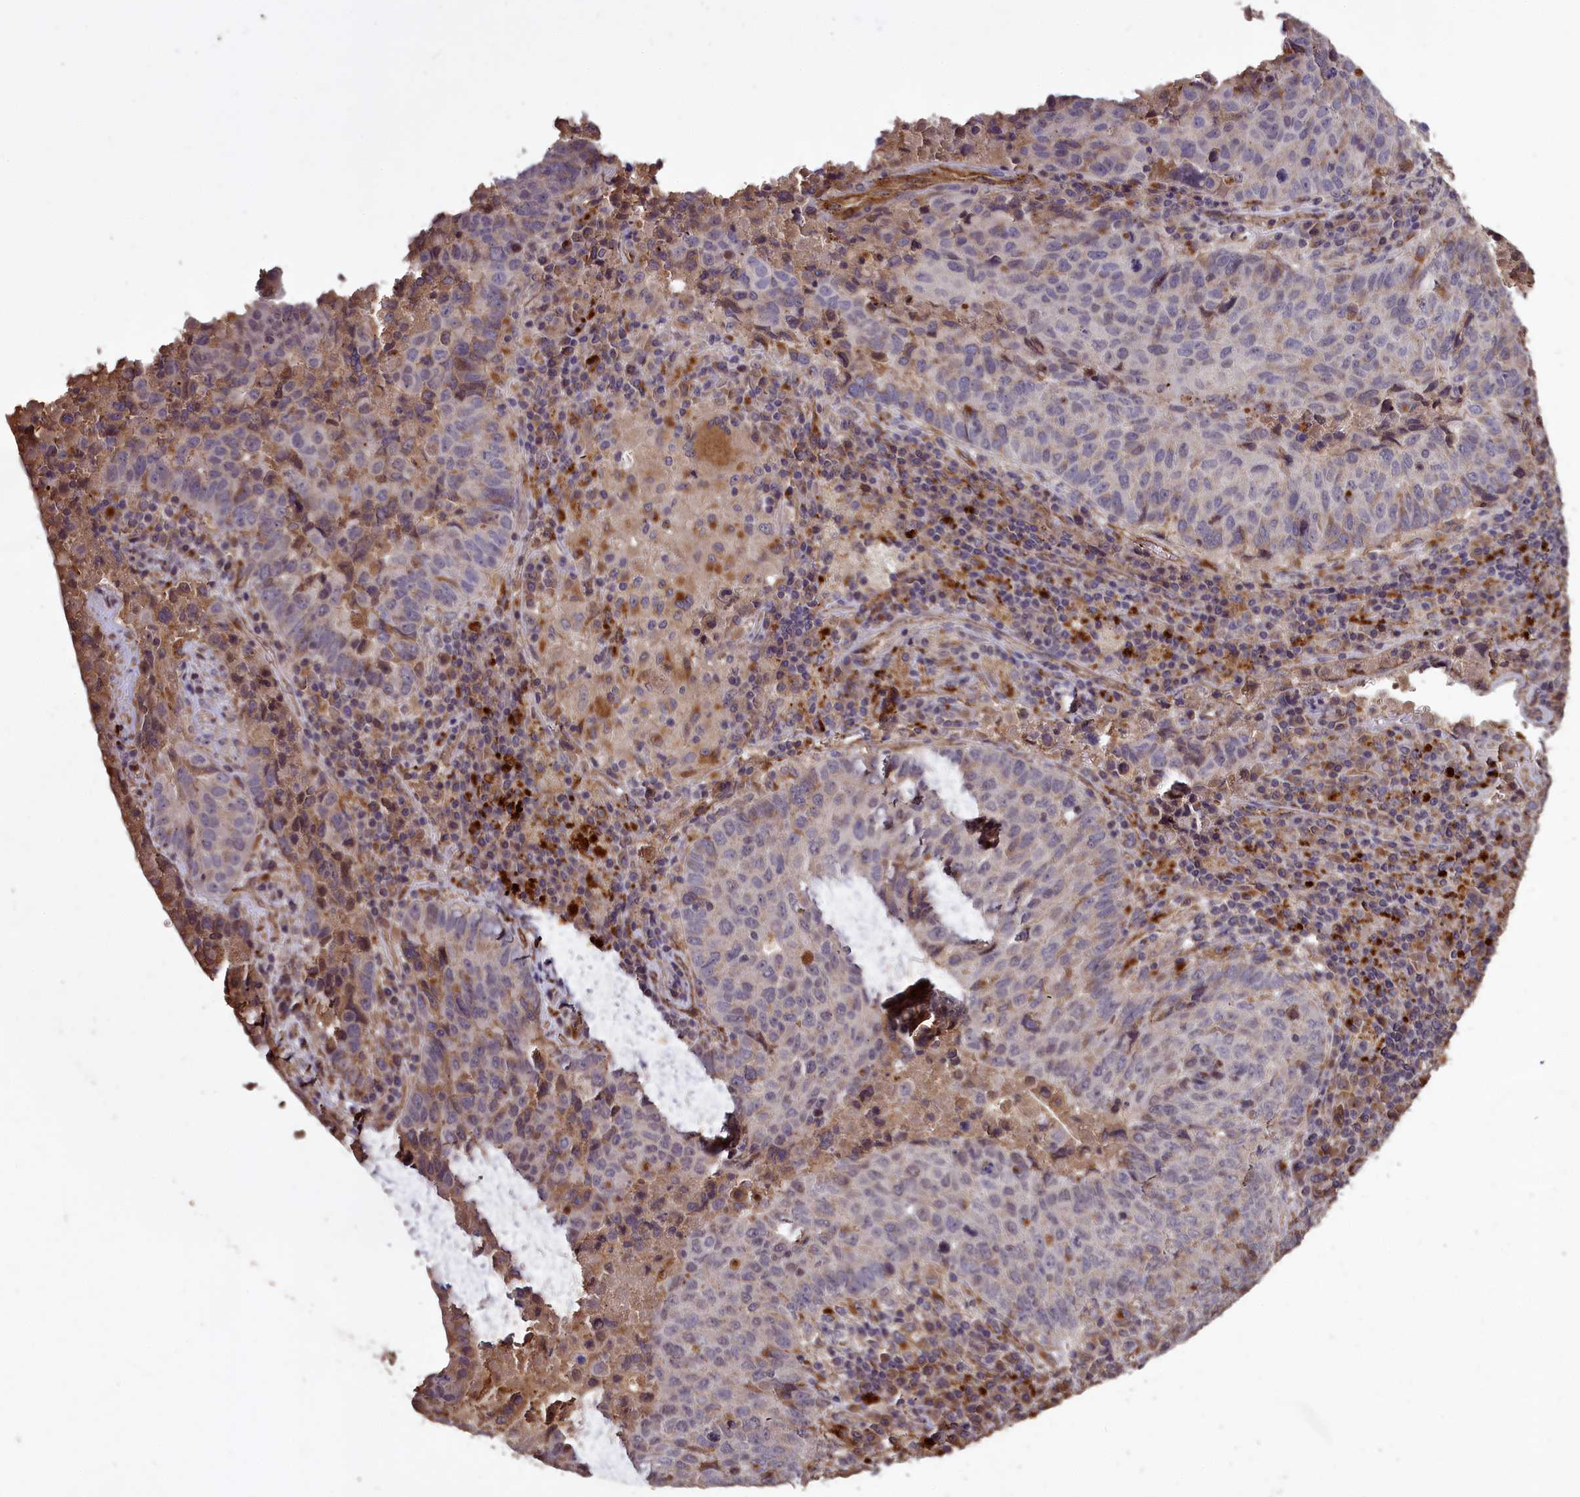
{"staining": {"intensity": "weak", "quantity": "<25%", "location": "cytoplasmic/membranous"}, "tissue": "lung cancer", "cell_type": "Tumor cells", "image_type": "cancer", "snomed": [{"axis": "morphology", "description": "Squamous cell carcinoma, NOS"}, {"axis": "topography", "description": "Lung"}], "caption": "DAB immunohistochemical staining of human squamous cell carcinoma (lung) shows no significant staining in tumor cells.", "gene": "CLRN2", "patient": {"sex": "male", "age": 73}}